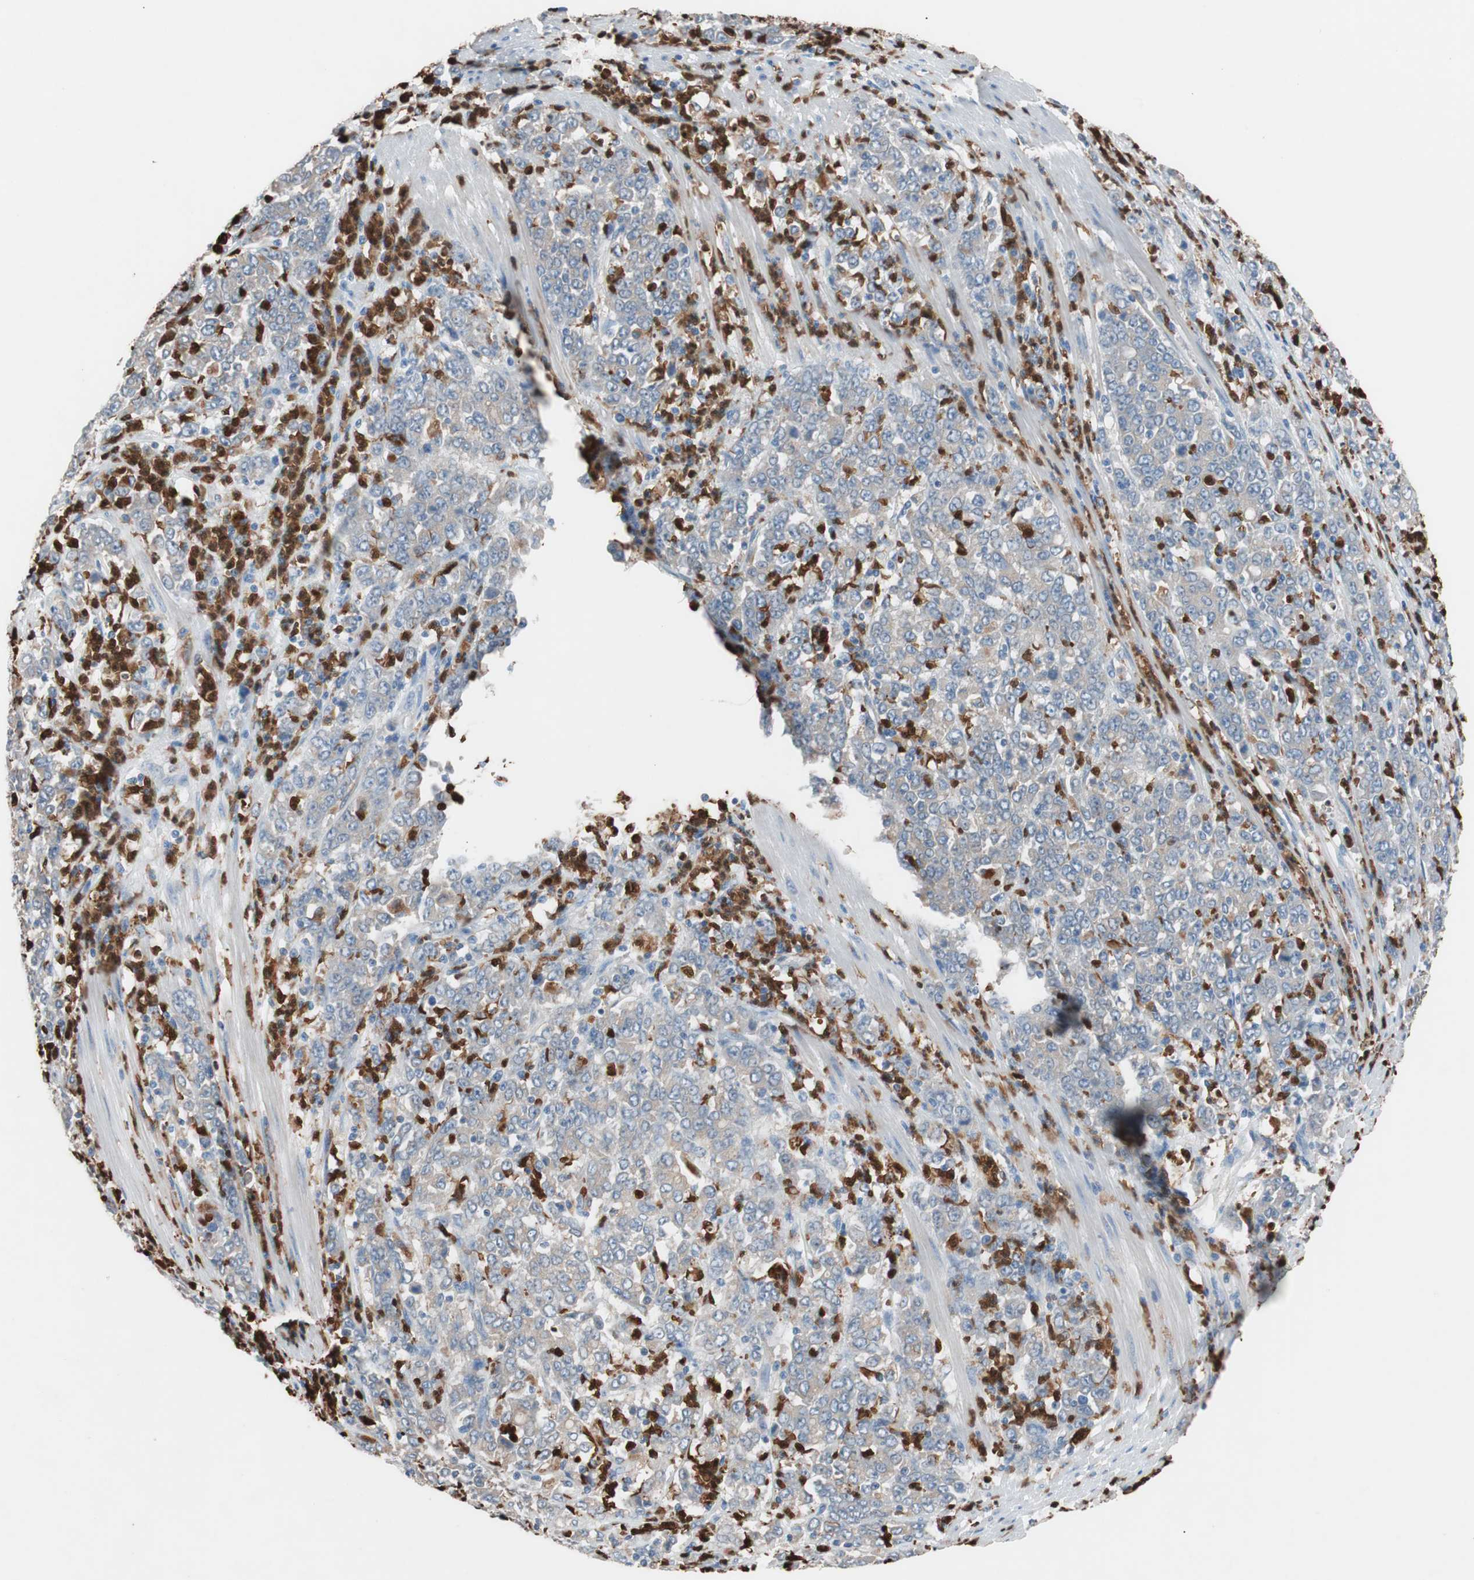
{"staining": {"intensity": "weak", "quantity": ">75%", "location": "cytoplasmic/membranous"}, "tissue": "stomach cancer", "cell_type": "Tumor cells", "image_type": "cancer", "snomed": [{"axis": "morphology", "description": "Adenocarcinoma, NOS"}, {"axis": "topography", "description": "Stomach, lower"}], "caption": "Human stomach cancer (adenocarcinoma) stained with a brown dye reveals weak cytoplasmic/membranous positive positivity in approximately >75% of tumor cells.", "gene": "CLEC4D", "patient": {"sex": "female", "age": 71}}